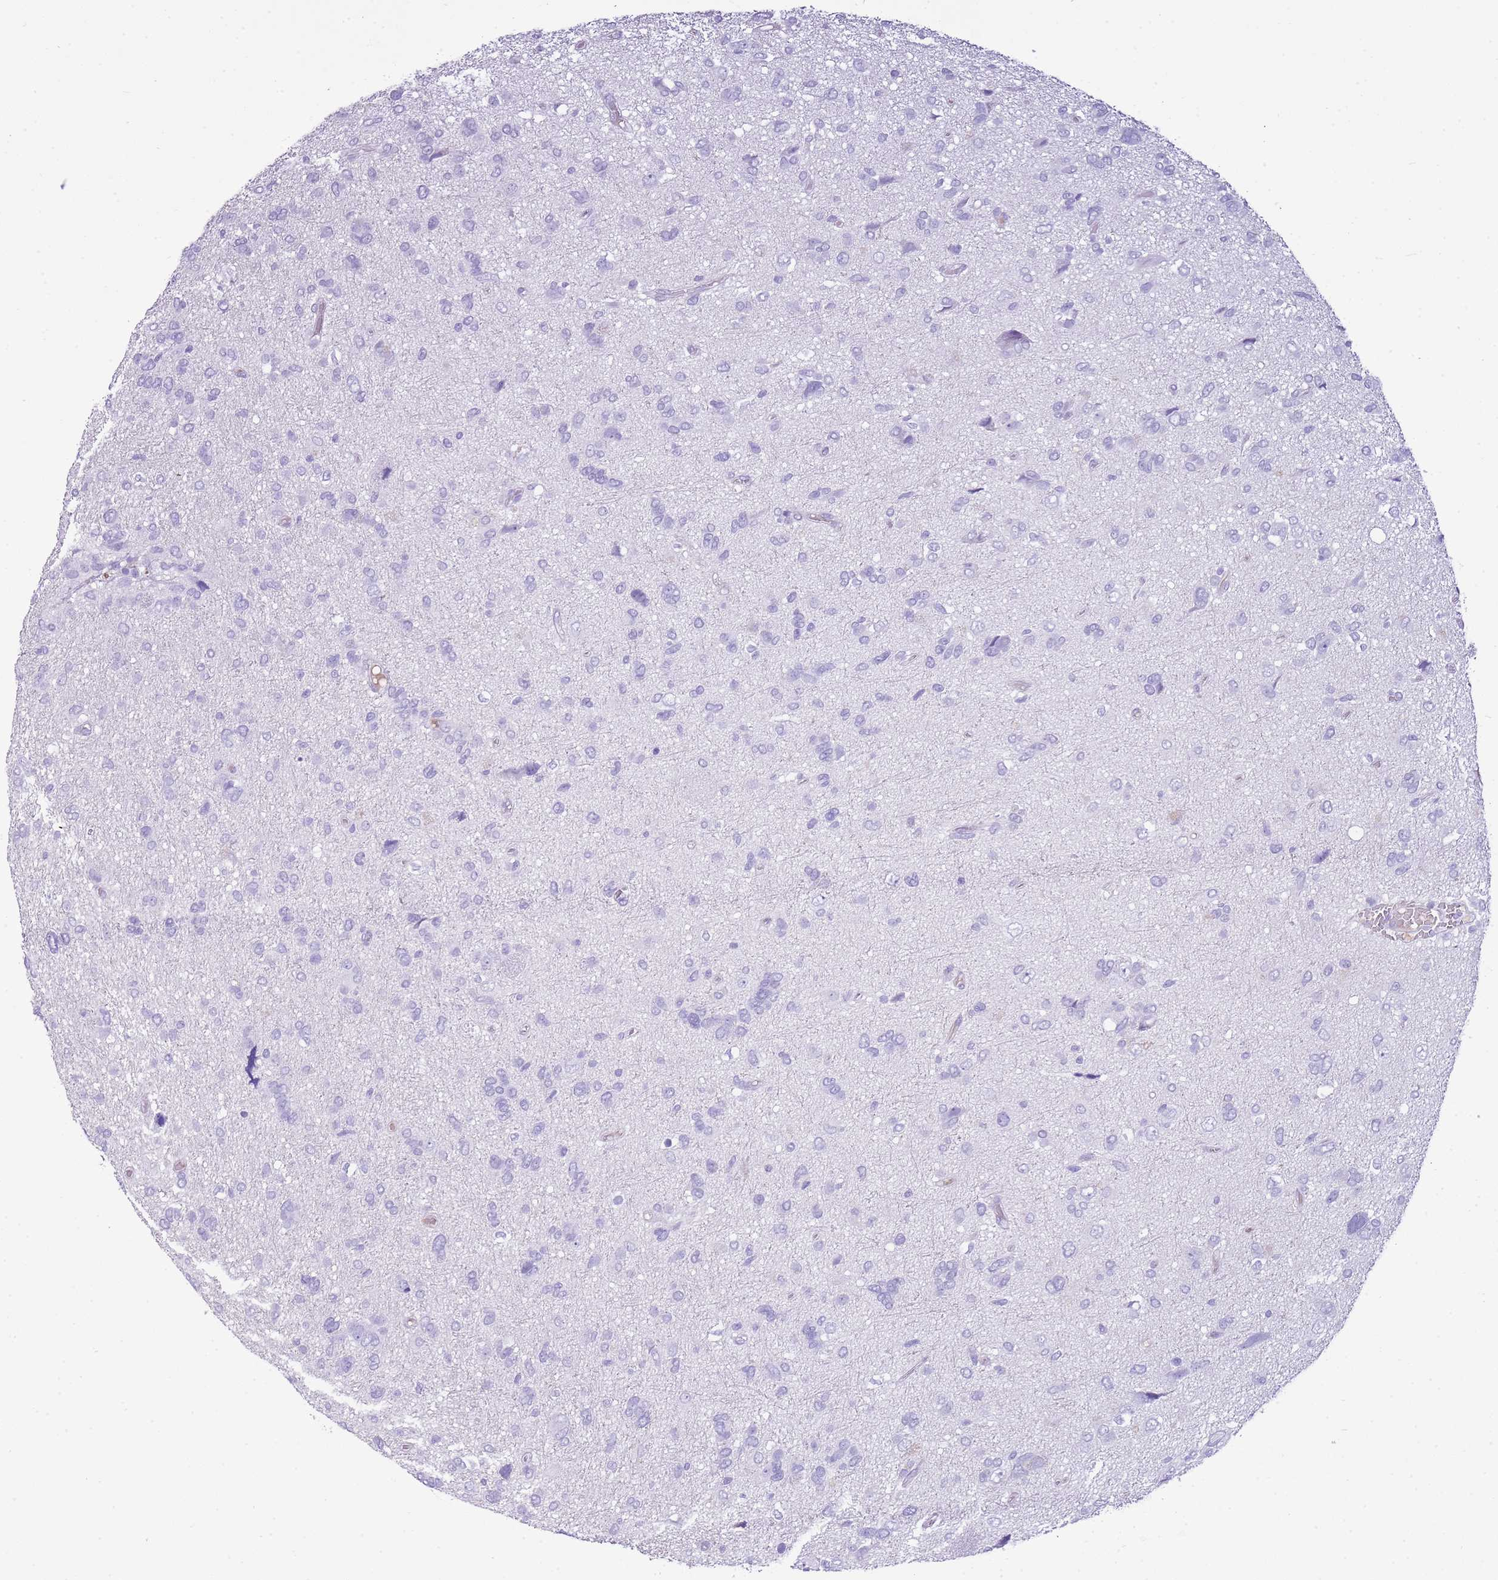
{"staining": {"intensity": "negative", "quantity": "none", "location": "none"}, "tissue": "glioma", "cell_type": "Tumor cells", "image_type": "cancer", "snomed": [{"axis": "morphology", "description": "Glioma, malignant, High grade"}, {"axis": "topography", "description": "Brain"}], "caption": "The immunohistochemistry (IHC) histopathology image has no significant positivity in tumor cells of glioma tissue. (Immunohistochemistry, brightfield microscopy, high magnification).", "gene": "IGKV3D-11", "patient": {"sex": "female", "age": 59}}